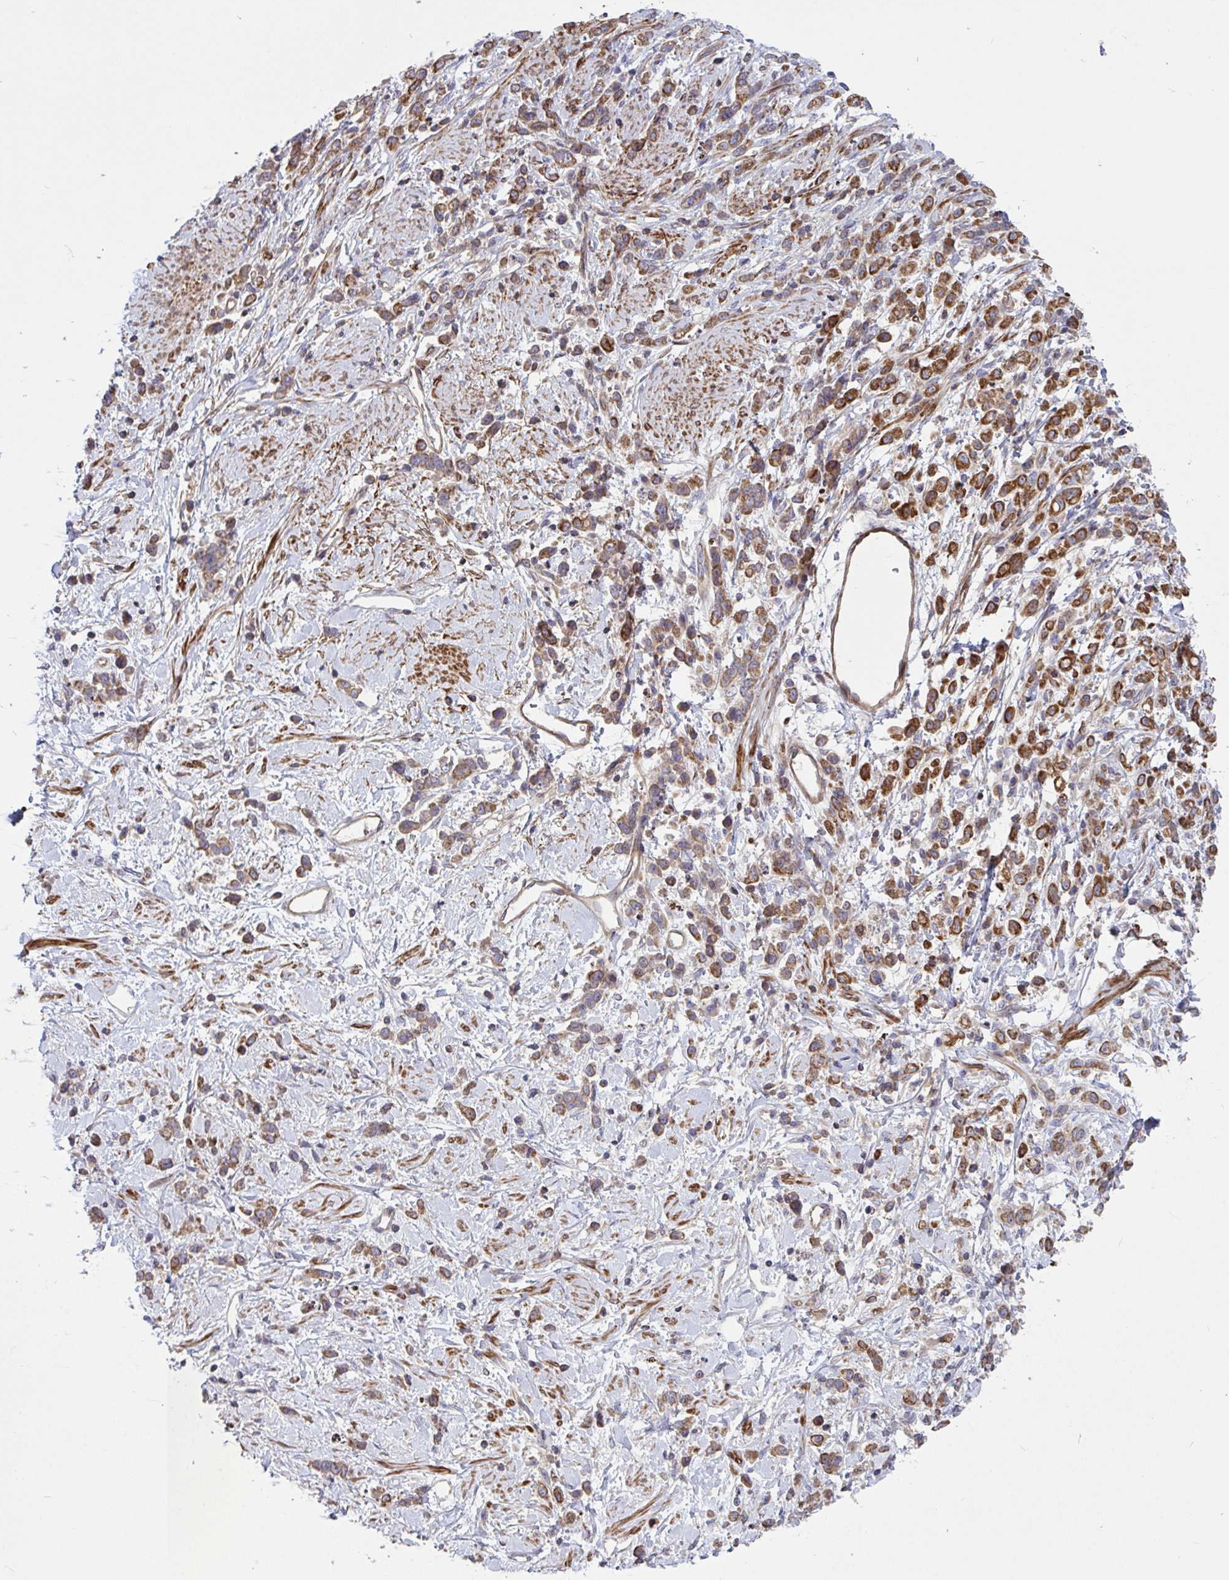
{"staining": {"intensity": "strong", "quantity": ">75%", "location": "cytoplasmic/membranous"}, "tissue": "stomach cancer", "cell_type": "Tumor cells", "image_type": "cancer", "snomed": [{"axis": "morphology", "description": "Adenocarcinoma, NOS"}, {"axis": "topography", "description": "Stomach"}], "caption": "Human stomach cancer (adenocarcinoma) stained with a brown dye shows strong cytoplasmic/membranous positive expression in about >75% of tumor cells.", "gene": "TANK", "patient": {"sex": "female", "age": 60}}